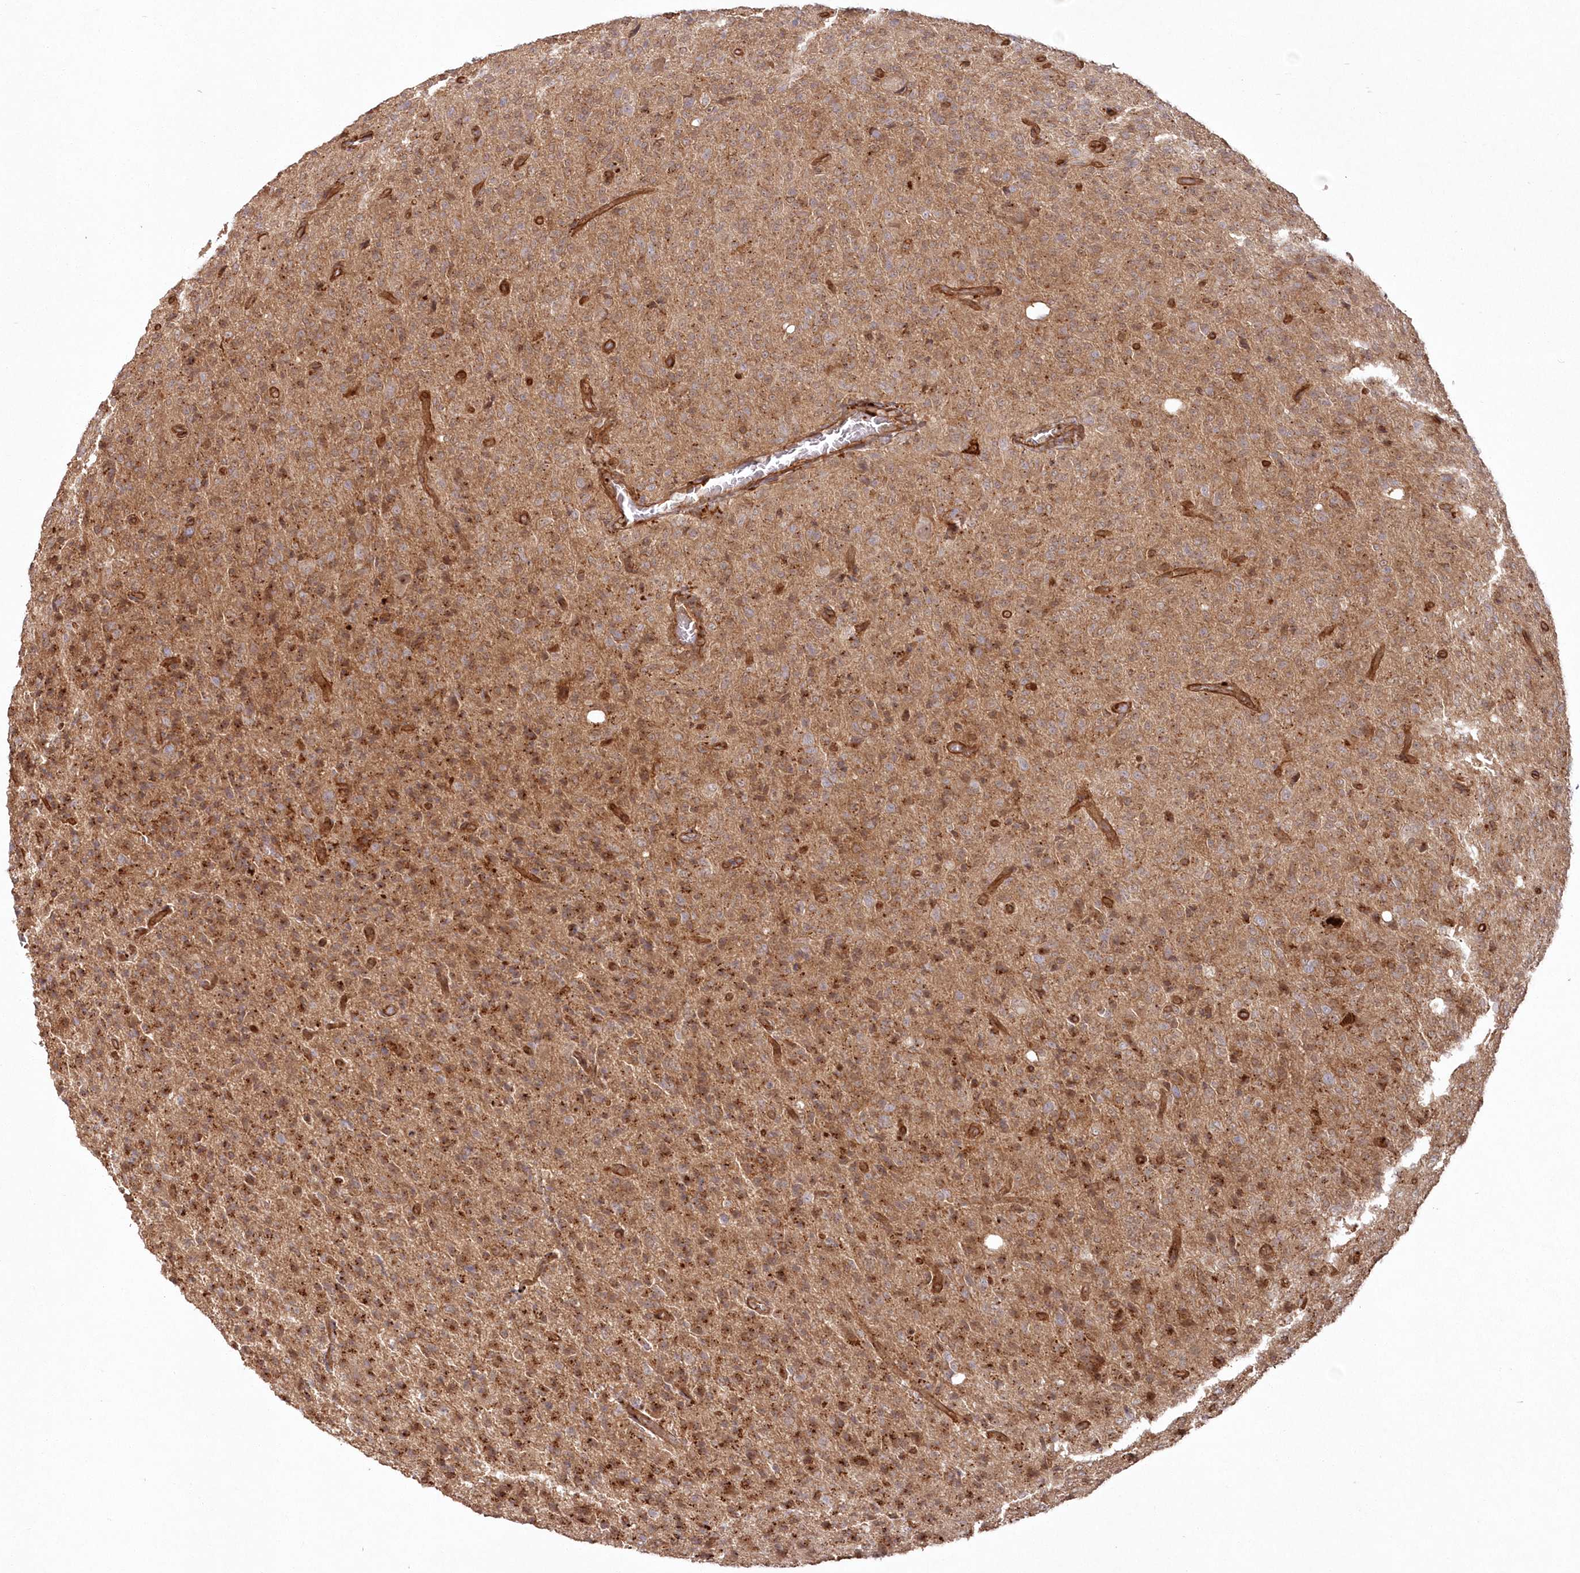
{"staining": {"intensity": "moderate", "quantity": "25%-75%", "location": "cytoplasmic/membranous"}, "tissue": "glioma", "cell_type": "Tumor cells", "image_type": "cancer", "snomed": [{"axis": "morphology", "description": "Glioma, malignant, High grade"}, {"axis": "topography", "description": "Brain"}], "caption": "DAB immunohistochemical staining of human malignant glioma (high-grade) reveals moderate cytoplasmic/membranous protein positivity in approximately 25%-75% of tumor cells. (Brightfield microscopy of DAB IHC at high magnification).", "gene": "RGCC", "patient": {"sex": "female", "age": 57}}